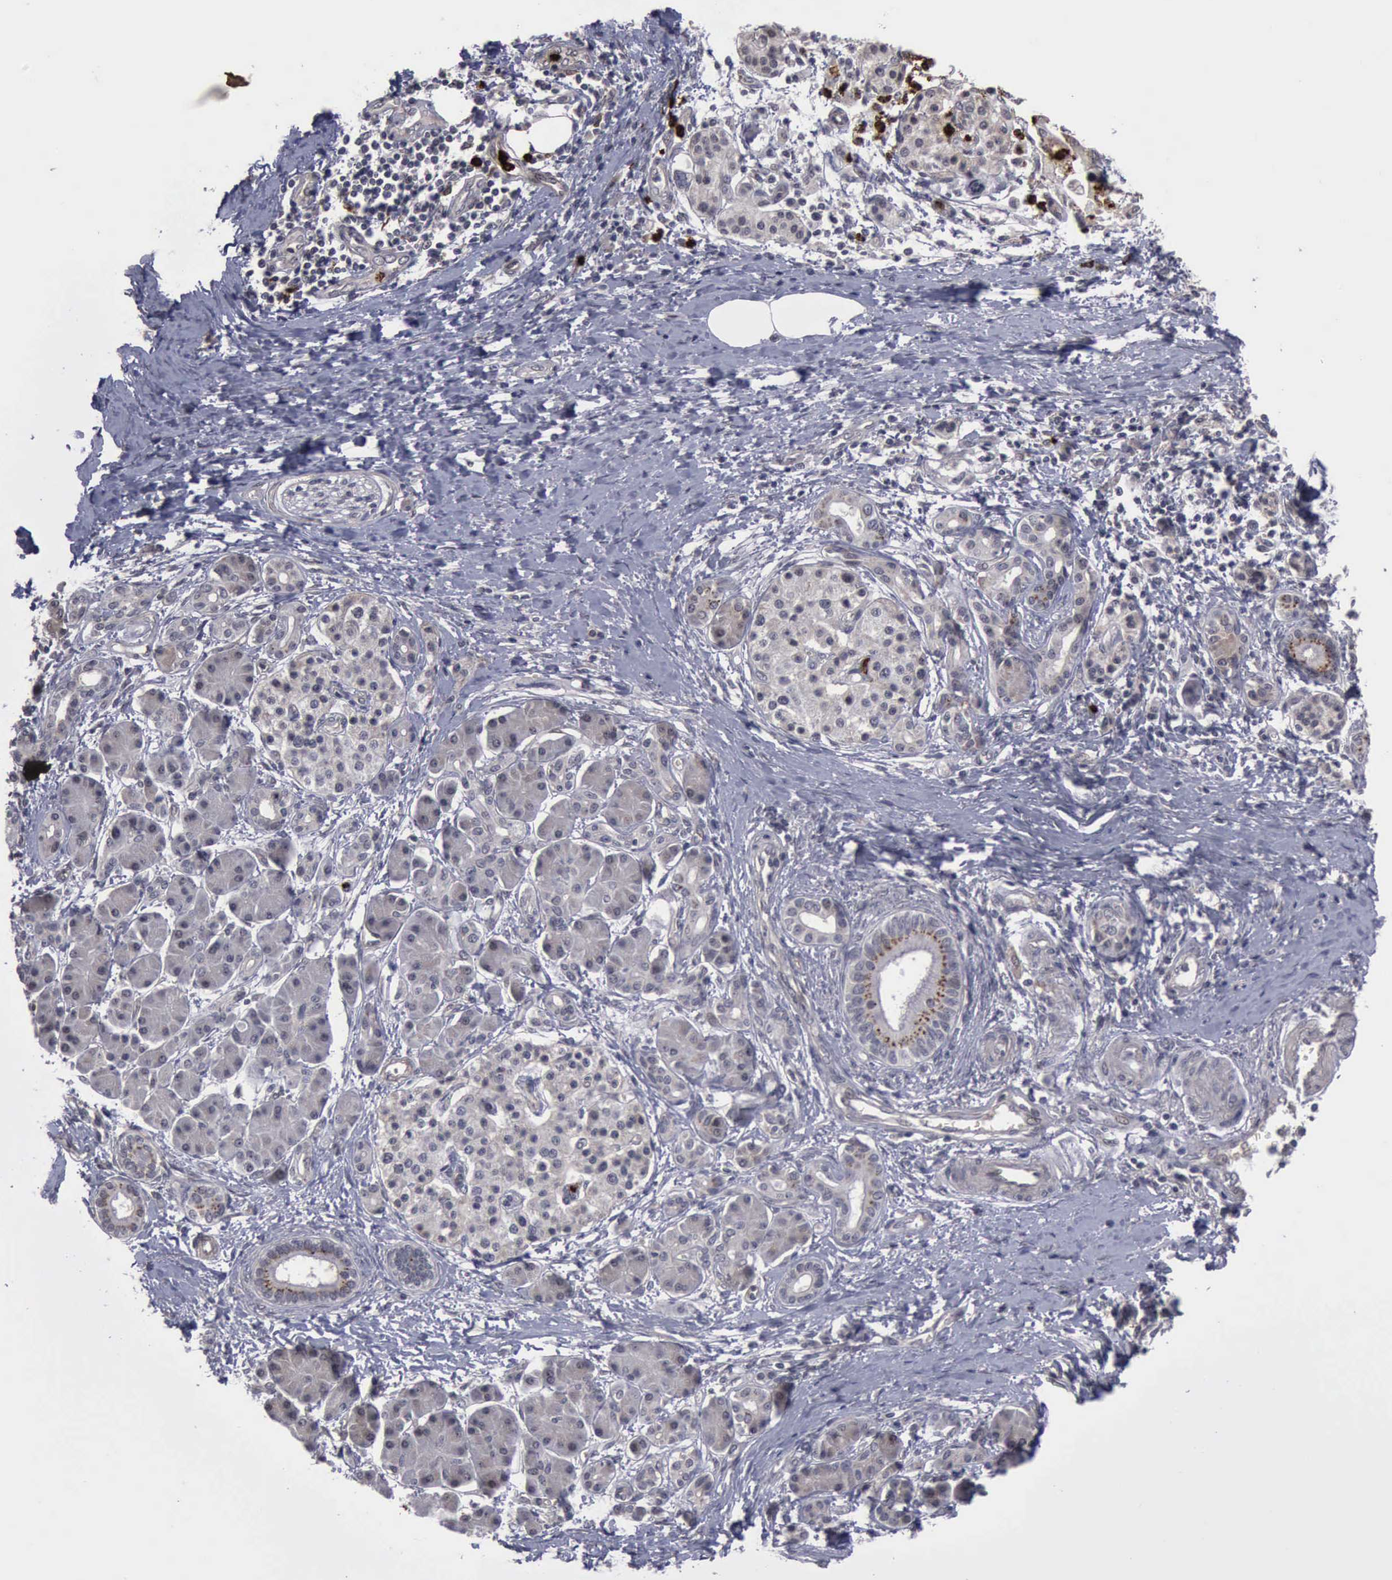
{"staining": {"intensity": "negative", "quantity": "none", "location": "none"}, "tissue": "pancreatic cancer", "cell_type": "Tumor cells", "image_type": "cancer", "snomed": [{"axis": "morphology", "description": "Adenocarcinoma, NOS"}, {"axis": "topography", "description": "Pancreas"}], "caption": "Immunohistochemistry image of human pancreatic adenocarcinoma stained for a protein (brown), which displays no positivity in tumor cells.", "gene": "MMP9", "patient": {"sex": "female", "age": 66}}